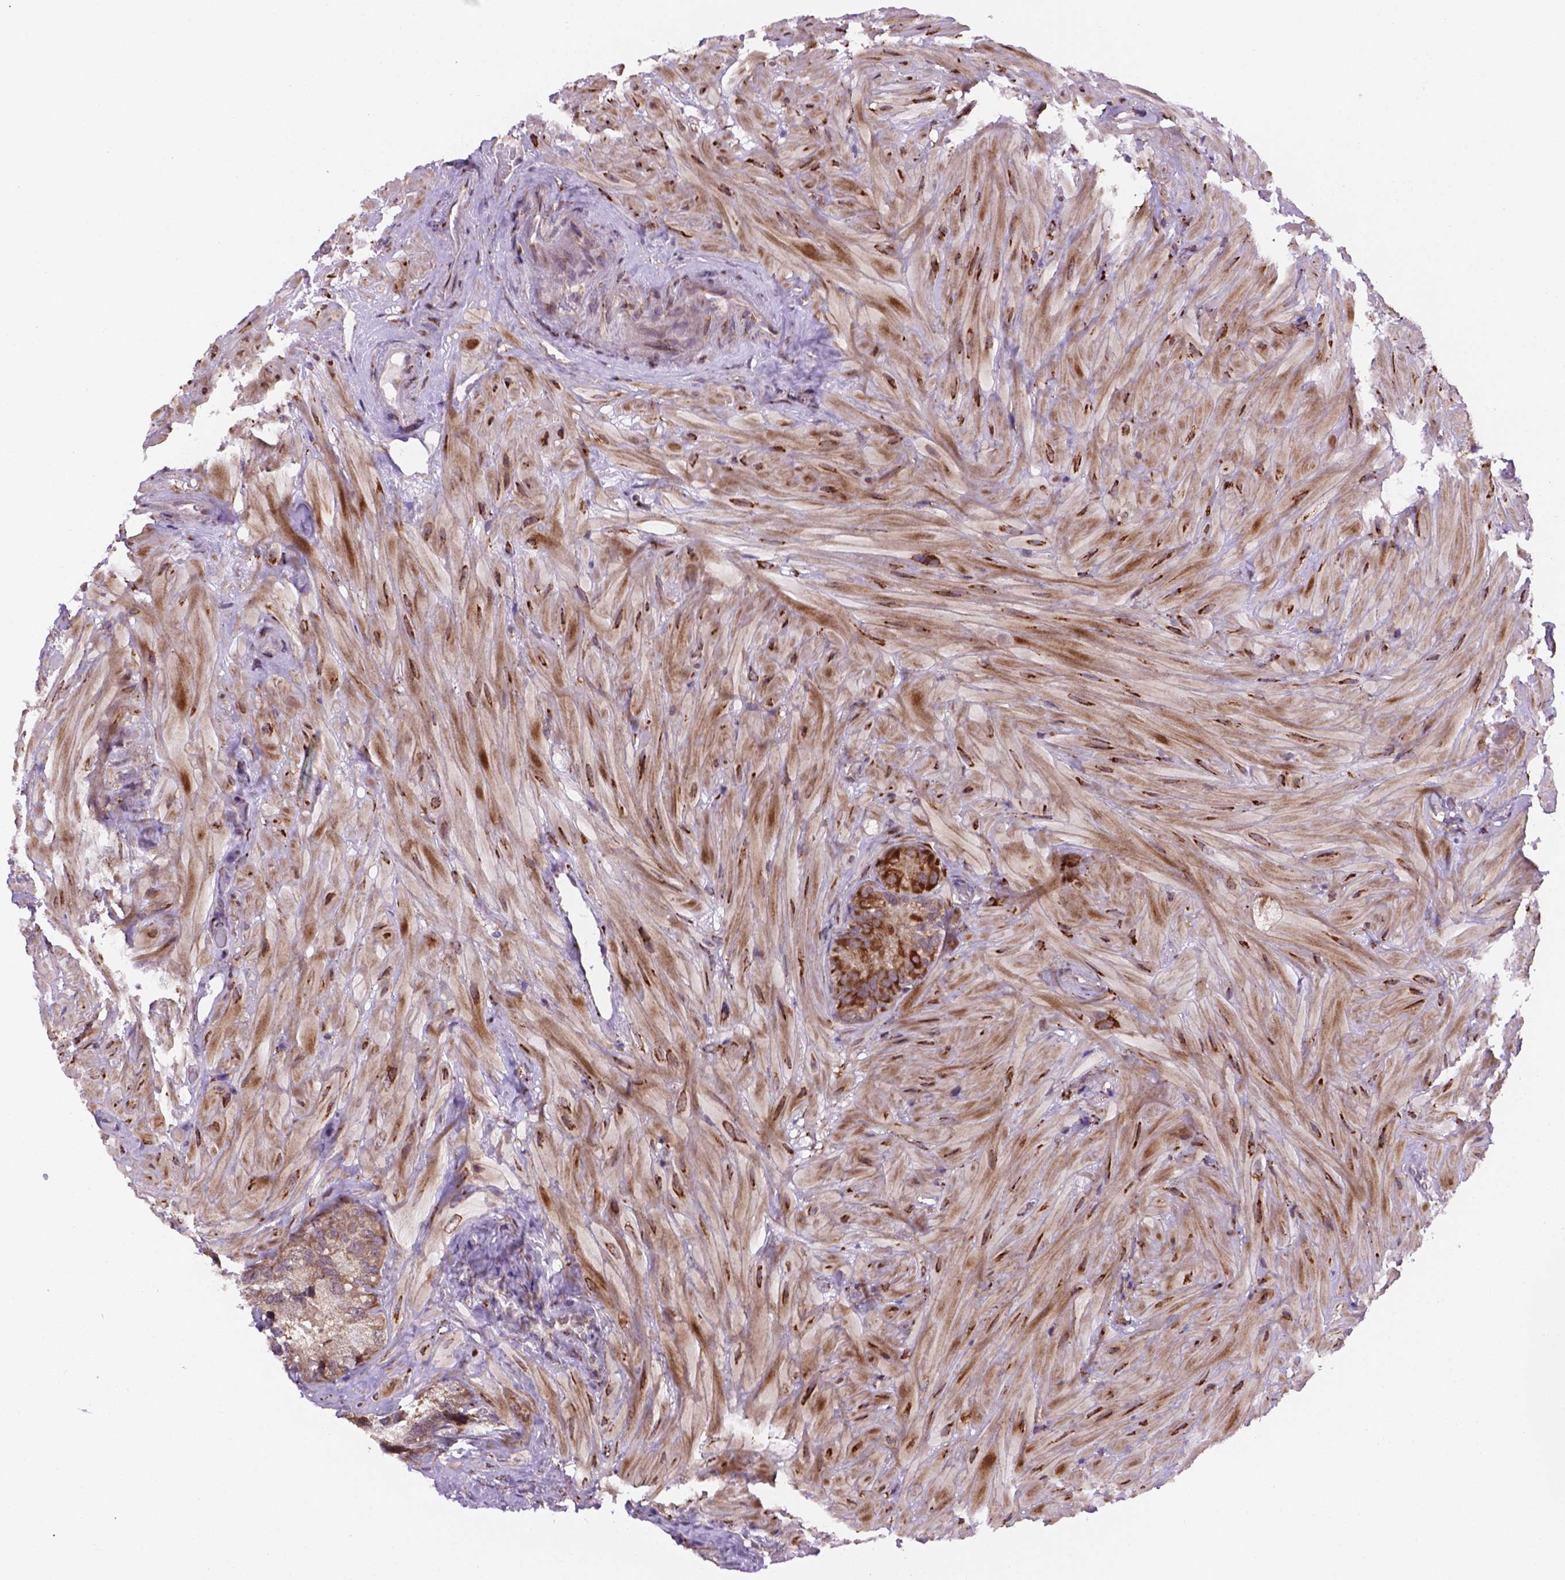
{"staining": {"intensity": "moderate", "quantity": "25%-75%", "location": "cytoplasmic/membranous"}, "tissue": "seminal vesicle", "cell_type": "Glandular cells", "image_type": "normal", "snomed": [{"axis": "morphology", "description": "Normal tissue, NOS"}, {"axis": "topography", "description": "Seminal veicle"}], "caption": "Brown immunohistochemical staining in benign human seminal vesicle shows moderate cytoplasmic/membranous positivity in about 25%-75% of glandular cells.", "gene": "FNIP1", "patient": {"sex": "male", "age": 60}}